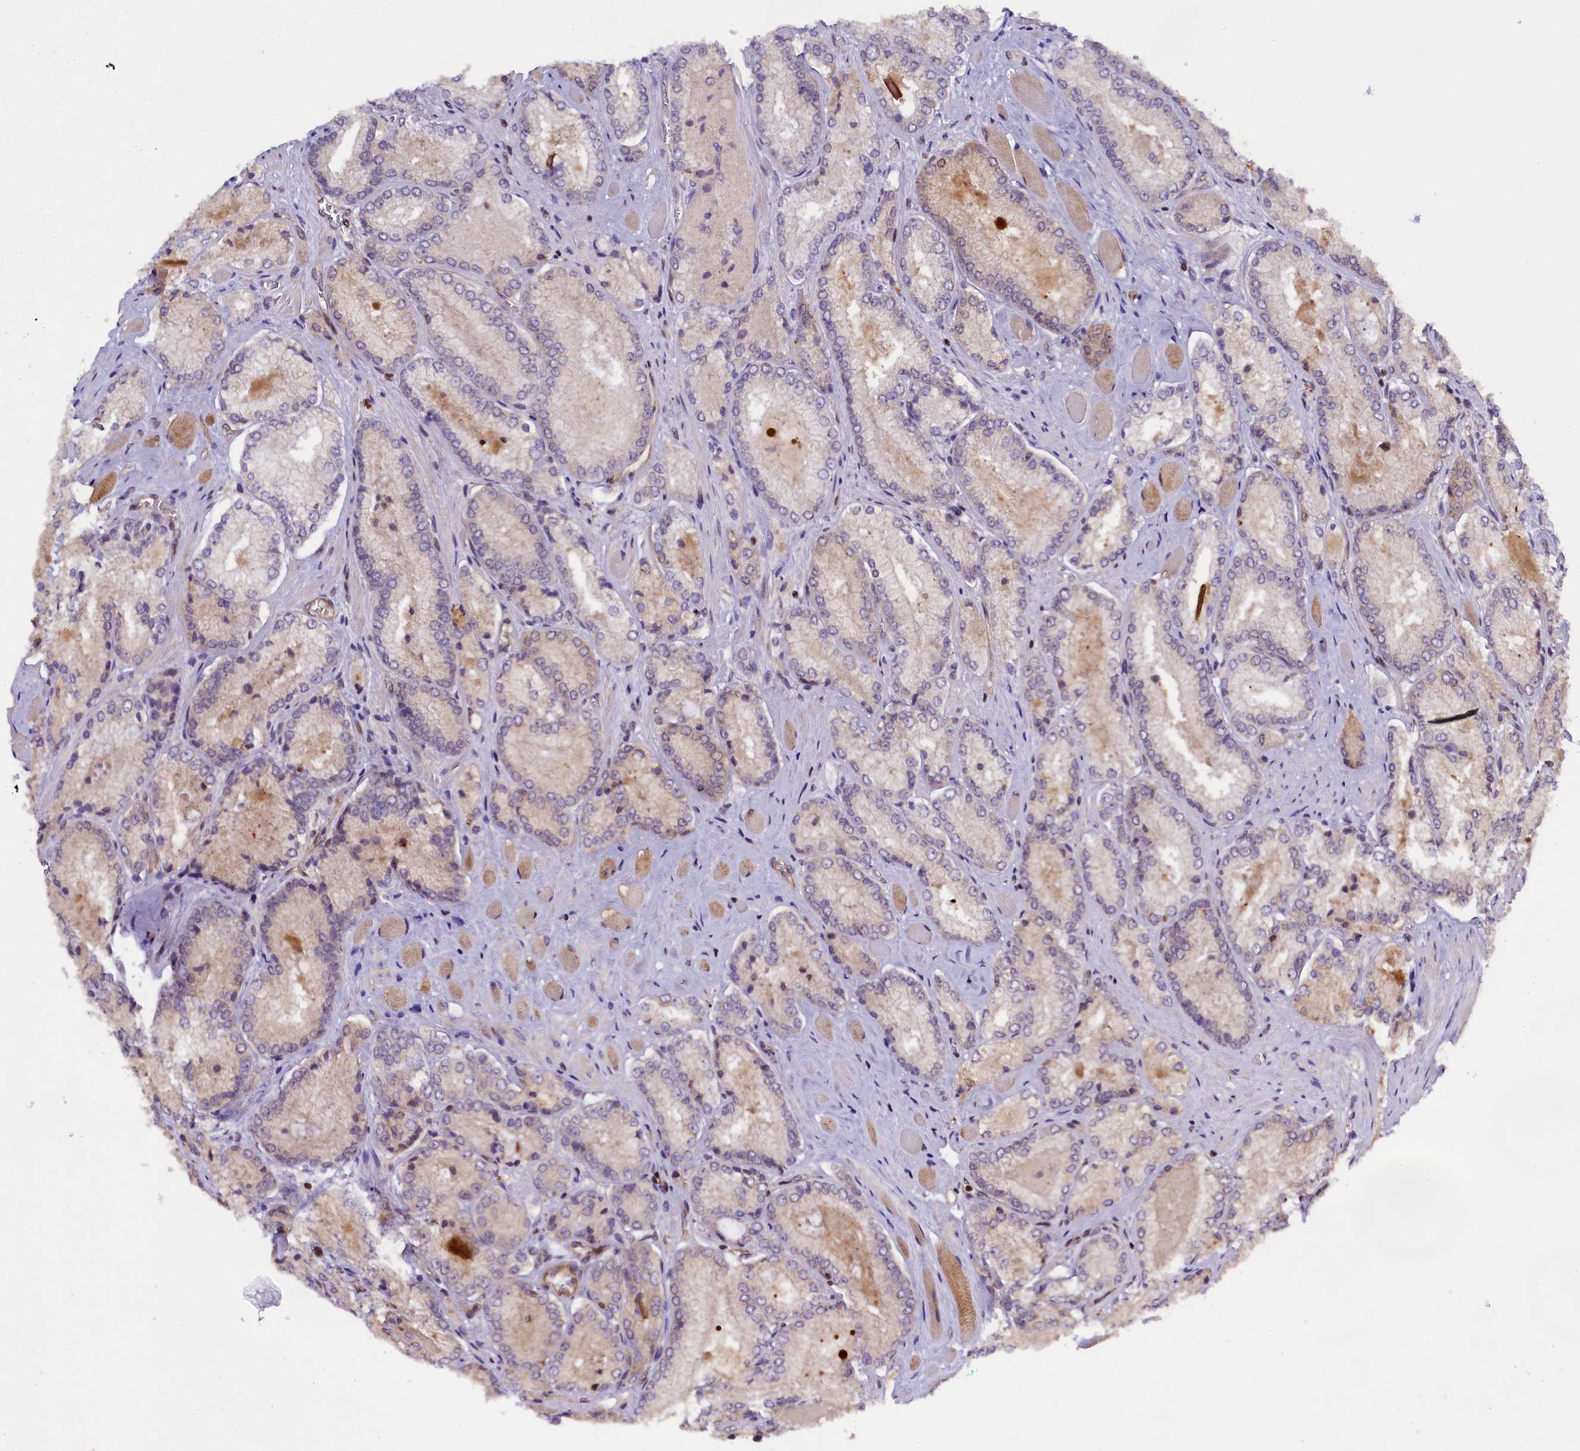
{"staining": {"intensity": "negative", "quantity": "none", "location": "none"}, "tissue": "prostate cancer", "cell_type": "Tumor cells", "image_type": "cancer", "snomed": [{"axis": "morphology", "description": "Adenocarcinoma, Low grade"}, {"axis": "topography", "description": "Prostate"}], "caption": "This micrograph is of prostate cancer stained with IHC to label a protein in brown with the nuclei are counter-stained blue. There is no expression in tumor cells. (DAB immunohistochemistry (IHC) visualized using brightfield microscopy, high magnification).", "gene": "SP4", "patient": {"sex": "male", "age": 74}}